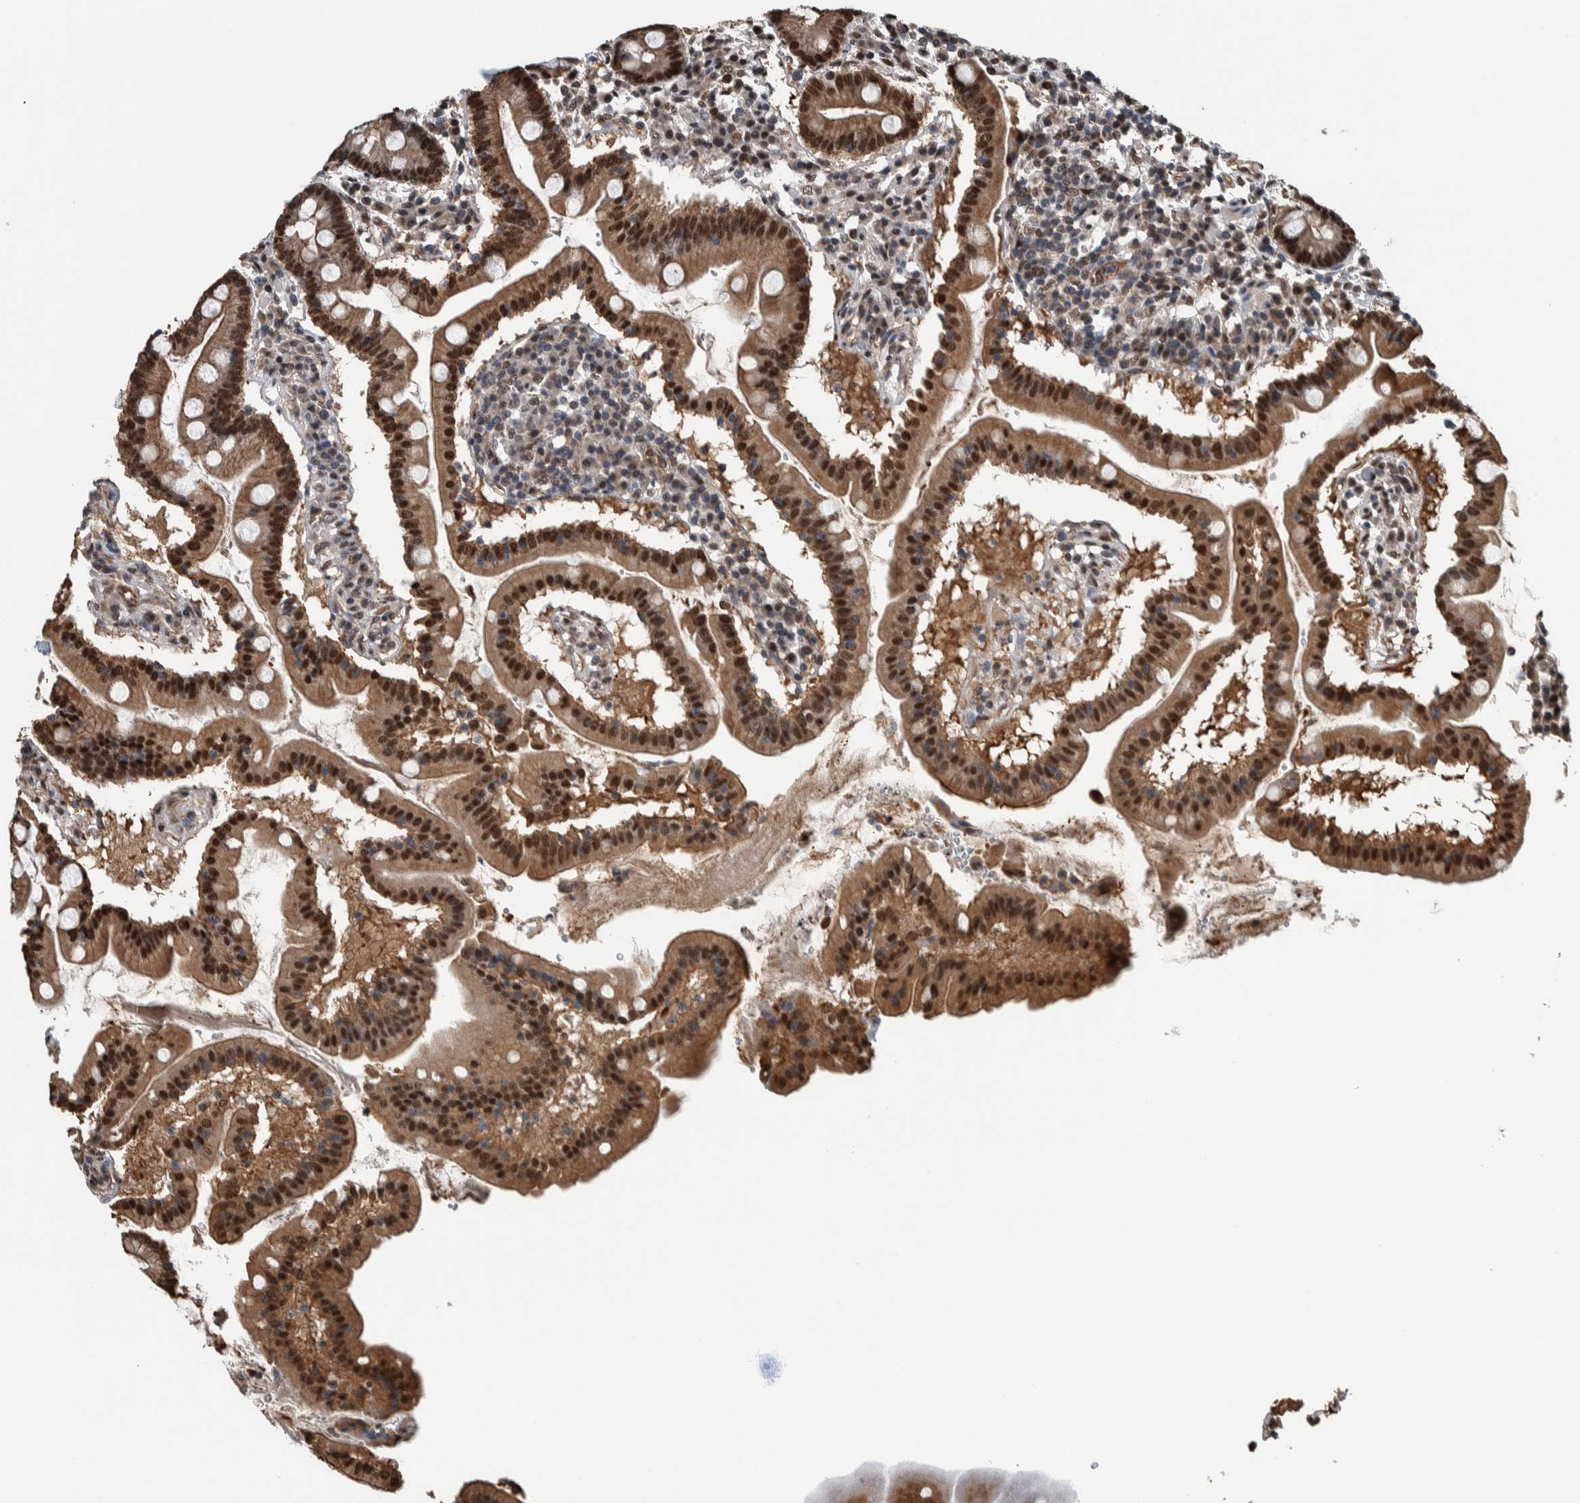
{"staining": {"intensity": "strong", "quantity": ">75%", "location": "cytoplasmic/membranous,nuclear"}, "tissue": "duodenum", "cell_type": "Glandular cells", "image_type": "normal", "snomed": [{"axis": "morphology", "description": "Normal tissue, NOS"}, {"axis": "topography", "description": "Duodenum"}], "caption": "Immunohistochemistry staining of normal duodenum, which demonstrates high levels of strong cytoplasmic/membranous,nuclear staining in approximately >75% of glandular cells indicating strong cytoplasmic/membranous,nuclear protein staining. The staining was performed using DAB (brown) for protein detection and nuclei were counterstained in hematoxylin (blue).", "gene": "FAM135B", "patient": {"sex": "male", "age": 50}}